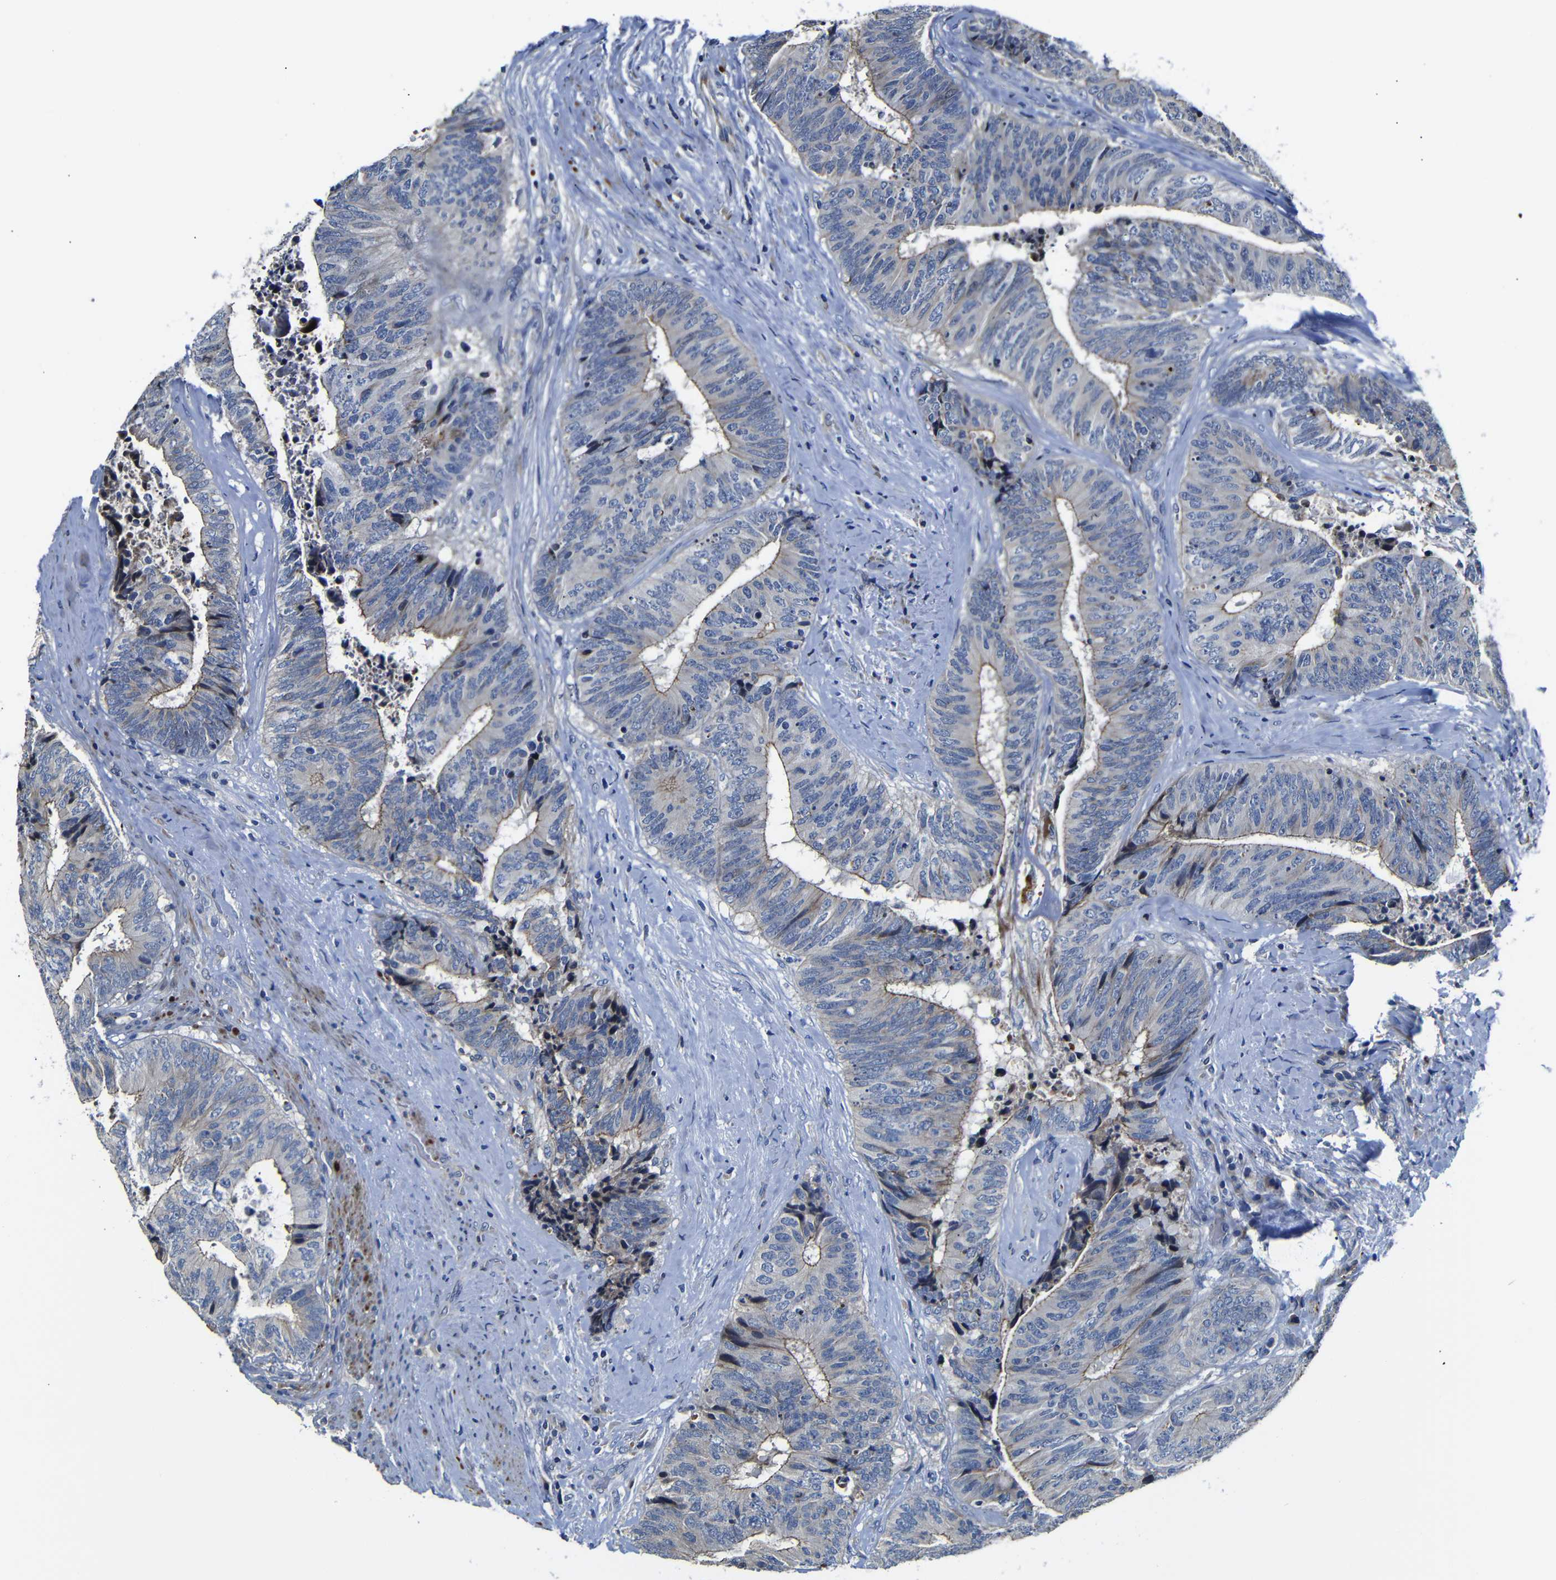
{"staining": {"intensity": "weak", "quantity": "25%-75%", "location": "cytoplasmic/membranous"}, "tissue": "colorectal cancer", "cell_type": "Tumor cells", "image_type": "cancer", "snomed": [{"axis": "morphology", "description": "Adenocarcinoma, NOS"}, {"axis": "topography", "description": "Rectum"}], "caption": "Weak cytoplasmic/membranous protein staining is present in approximately 25%-75% of tumor cells in adenocarcinoma (colorectal).", "gene": "AFDN", "patient": {"sex": "male", "age": 72}}